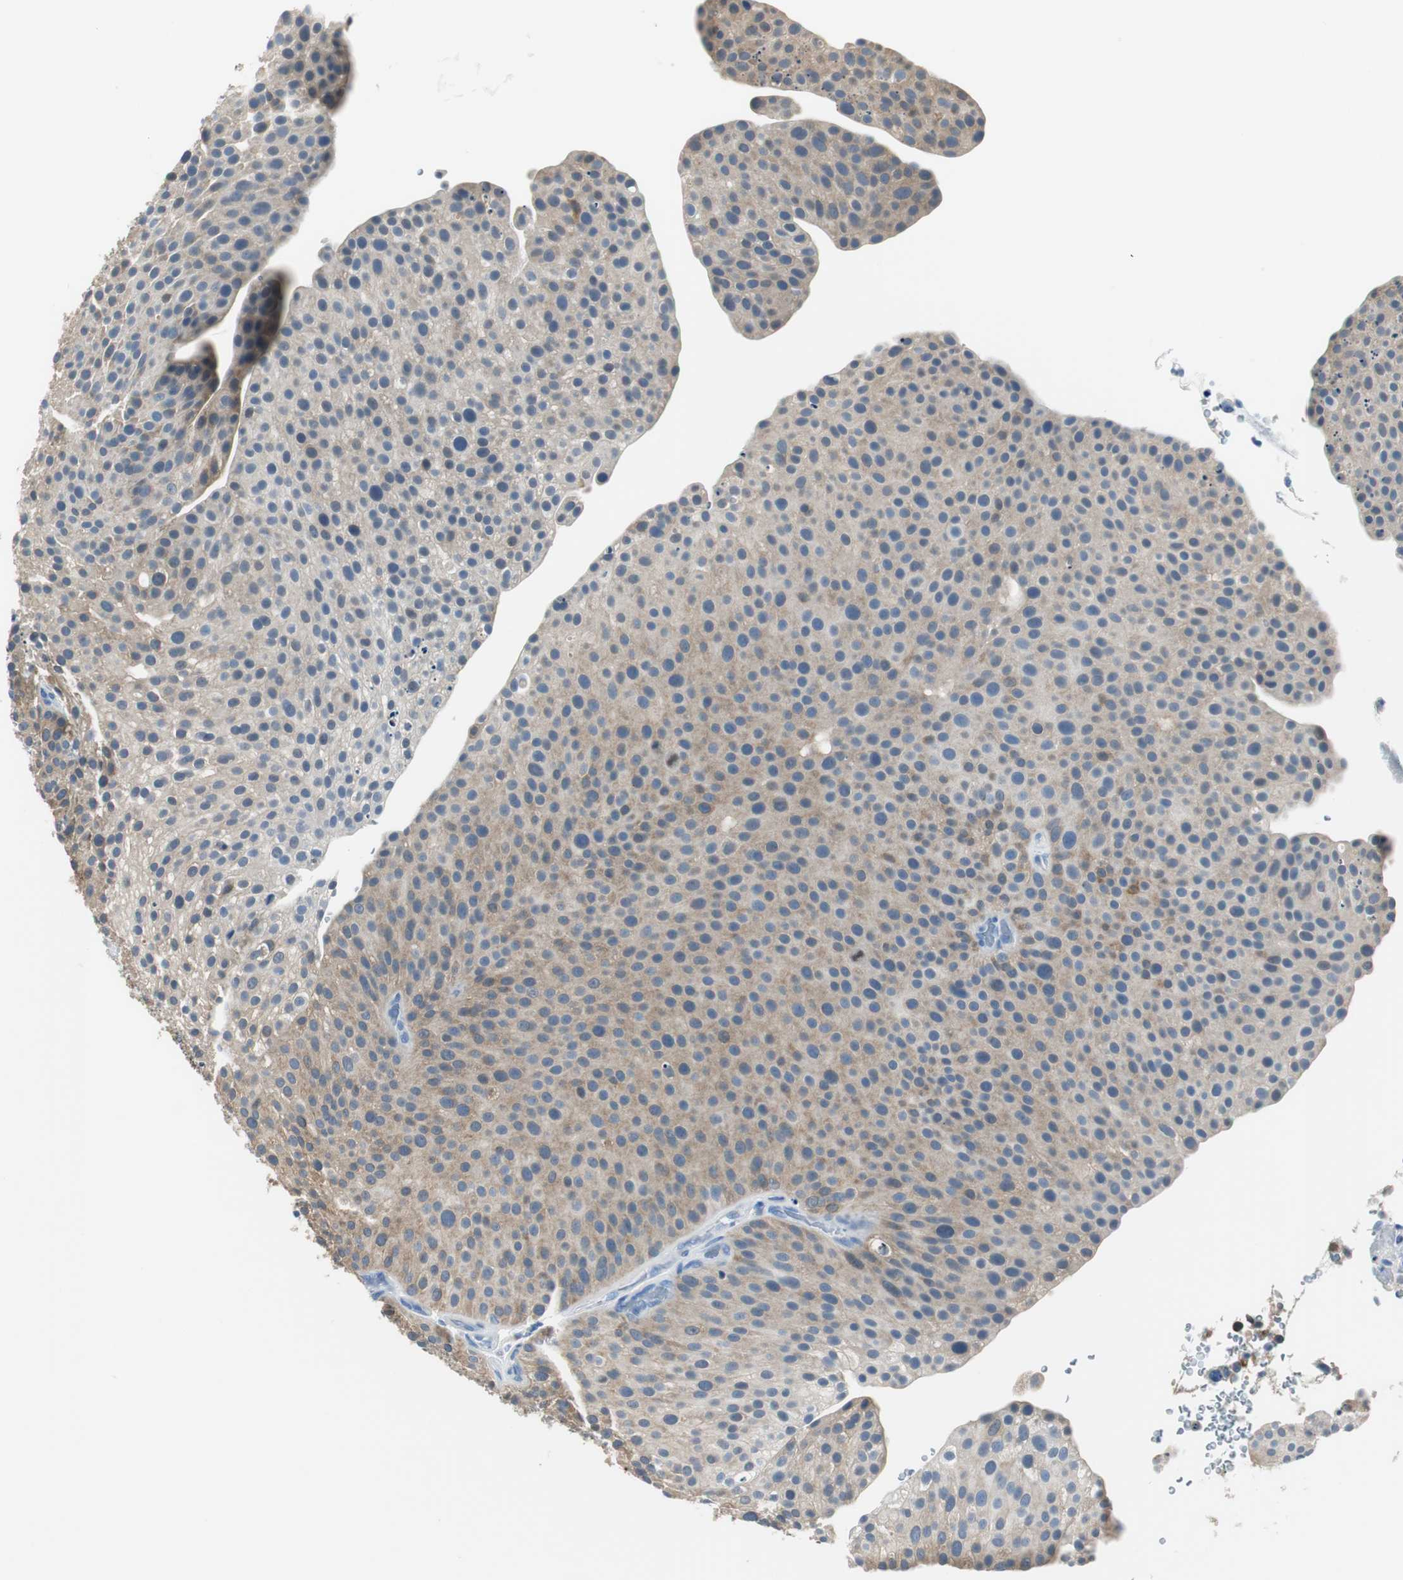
{"staining": {"intensity": "moderate", "quantity": ">75%", "location": "cytoplasmic/membranous"}, "tissue": "urothelial cancer", "cell_type": "Tumor cells", "image_type": "cancer", "snomed": [{"axis": "morphology", "description": "Urothelial carcinoma, Low grade"}, {"axis": "topography", "description": "Smooth muscle"}, {"axis": "topography", "description": "Urinary bladder"}], "caption": "Protein staining exhibits moderate cytoplasmic/membranous positivity in about >75% of tumor cells in urothelial carcinoma (low-grade).", "gene": "FBP1", "patient": {"sex": "male", "age": 60}}